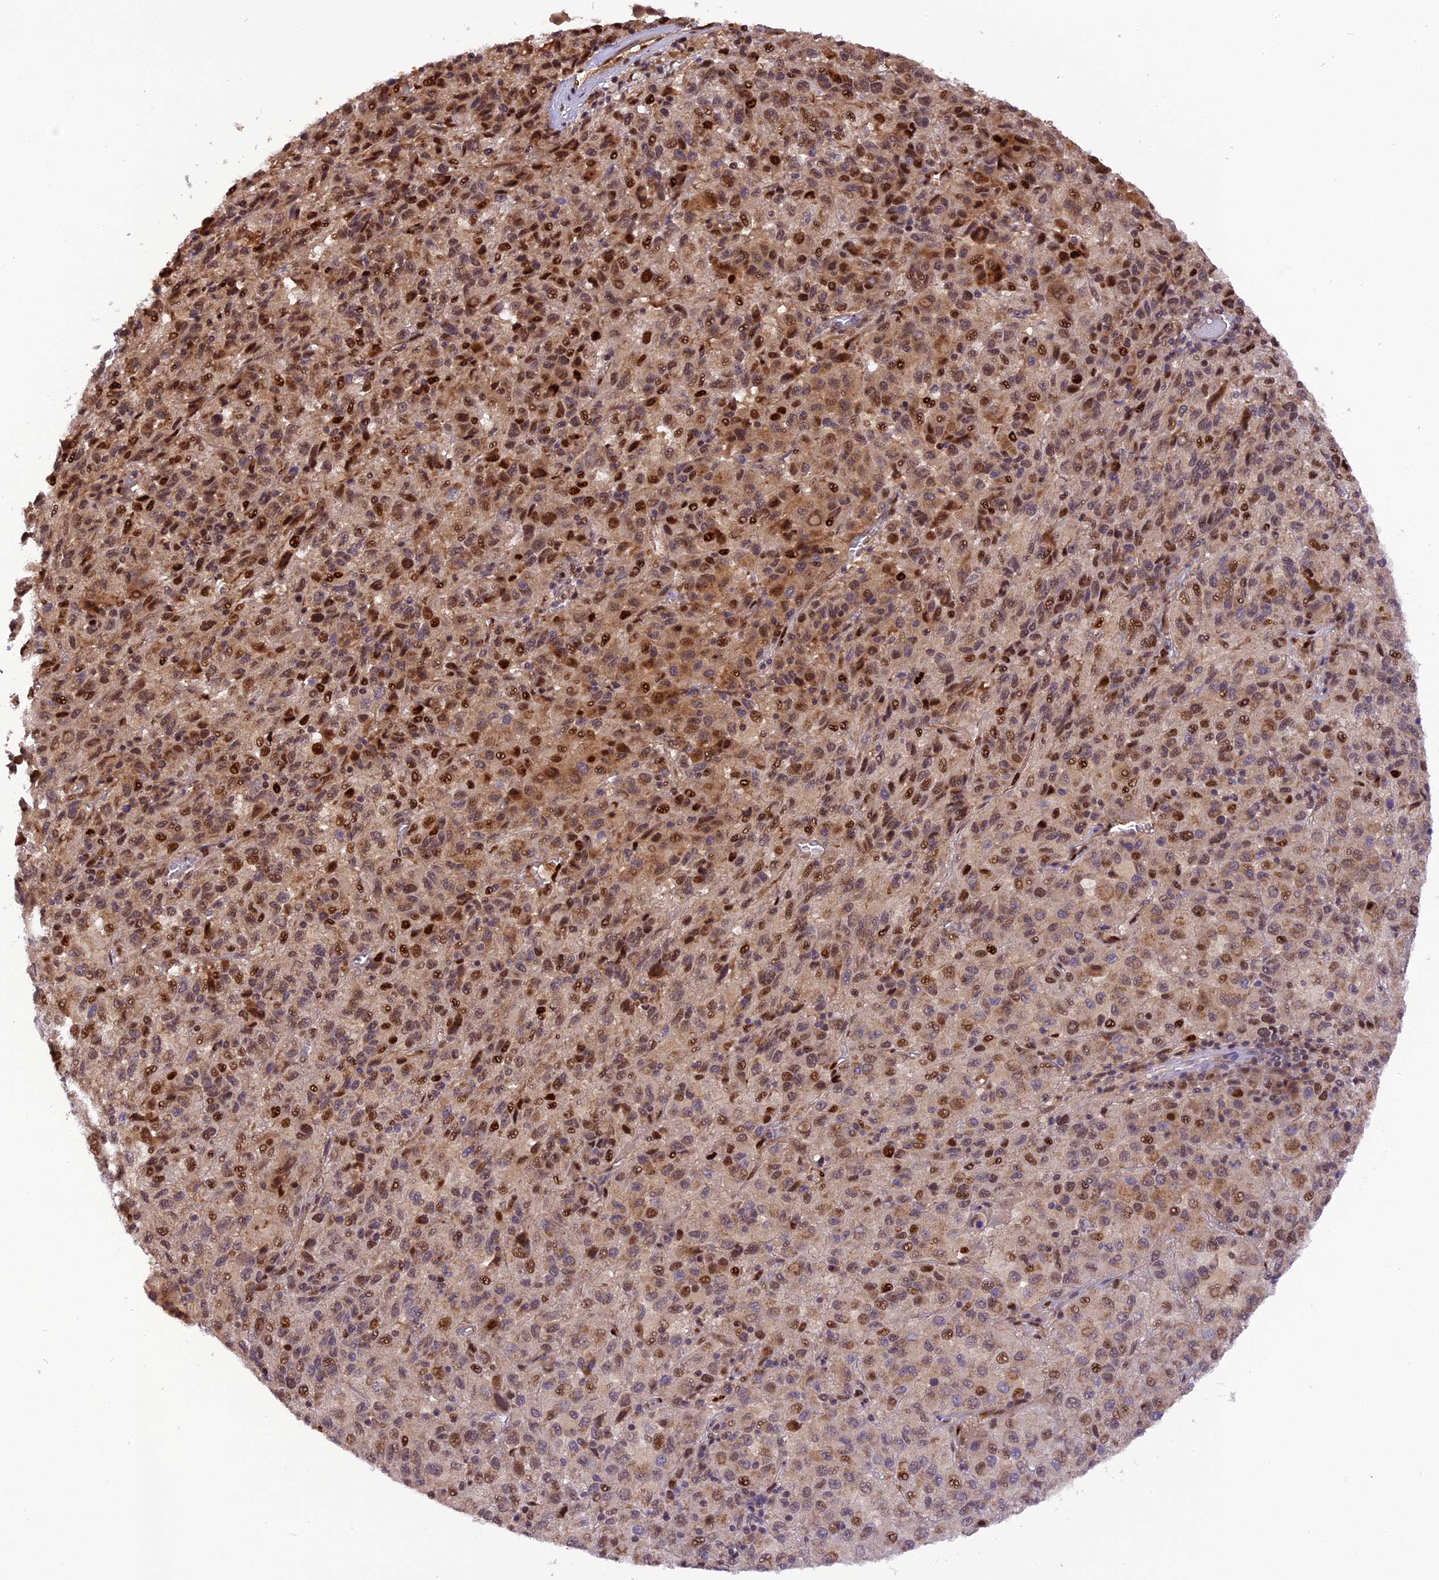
{"staining": {"intensity": "moderate", "quantity": ">75%", "location": "nuclear"}, "tissue": "melanoma", "cell_type": "Tumor cells", "image_type": "cancer", "snomed": [{"axis": "morphology", "description": "Malignant melanoma, Metastatic site"}, {"axis": "topography", "description": "Lung"}], "caption": "Tumor cells show medium levels of moderate nuclear expression in approximately >75% of cells in melanoma.", "gene": "MICALL1", "patient": {"sex": "male", "age": 64}}